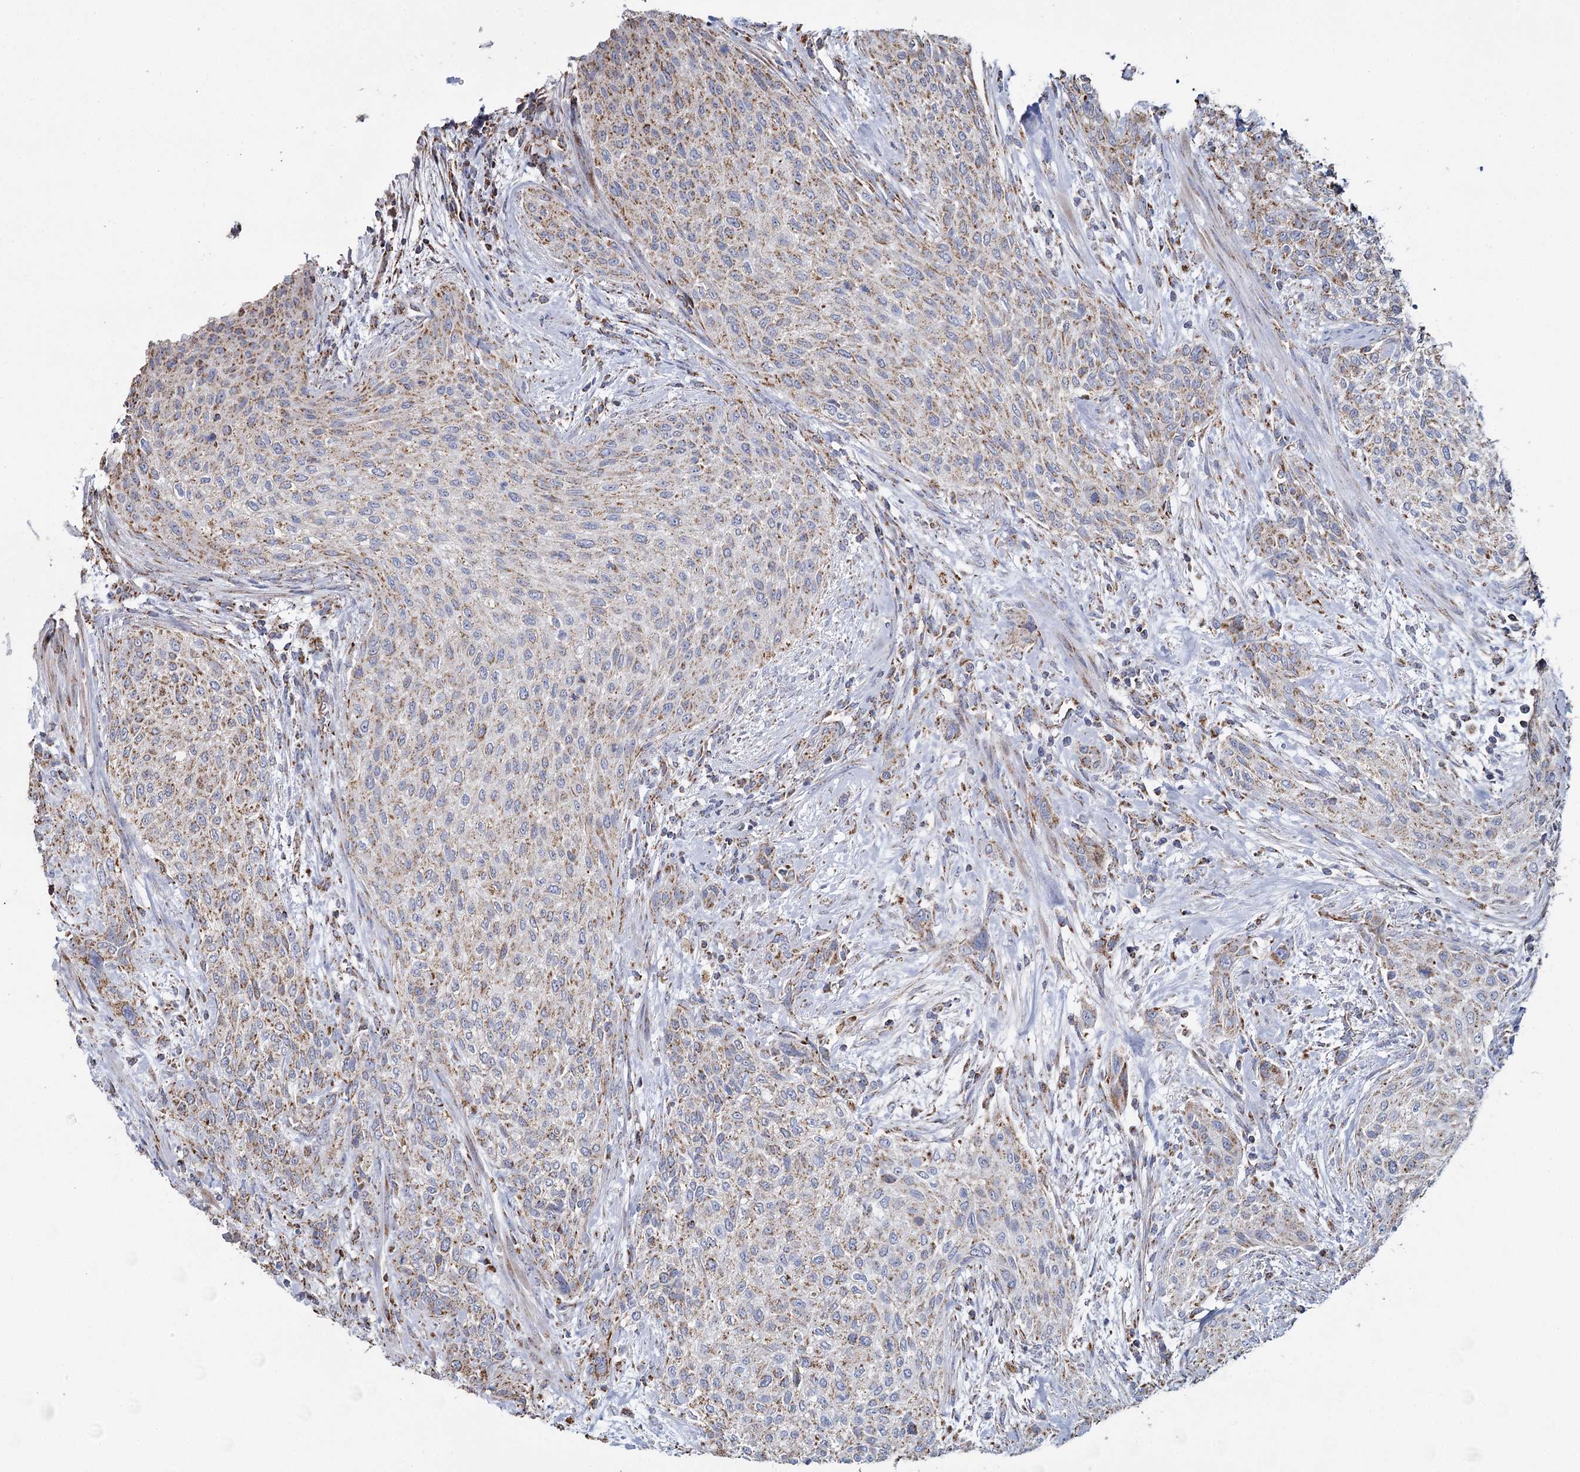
{"staining": {"intensity": "weak", "quantity": ">75%", "location": "cytoplasmic/membranous"}, "tissue": "urothelial cancer", "cell_type": "Tumor cells", "image_type": "cancer", "snomed": [{"axis": "morphology", "description": "Normal tissue, NOS"}, {"axis": "morphology", "description": "Urothelial carcinoma, NOS"}, {"axis": "topography", "description": "Urinary bladder"}, {"axis": "topography", "description": "Peripheral nerve tissue"}], "caption": "The immunohistochemical stain shows weak cytoplasmic/membranous positivity in tumor cells of transitional cell carcinoma tissue.", "gene": "MRPL44", "patient": {"sex": "male", "age": 35}}